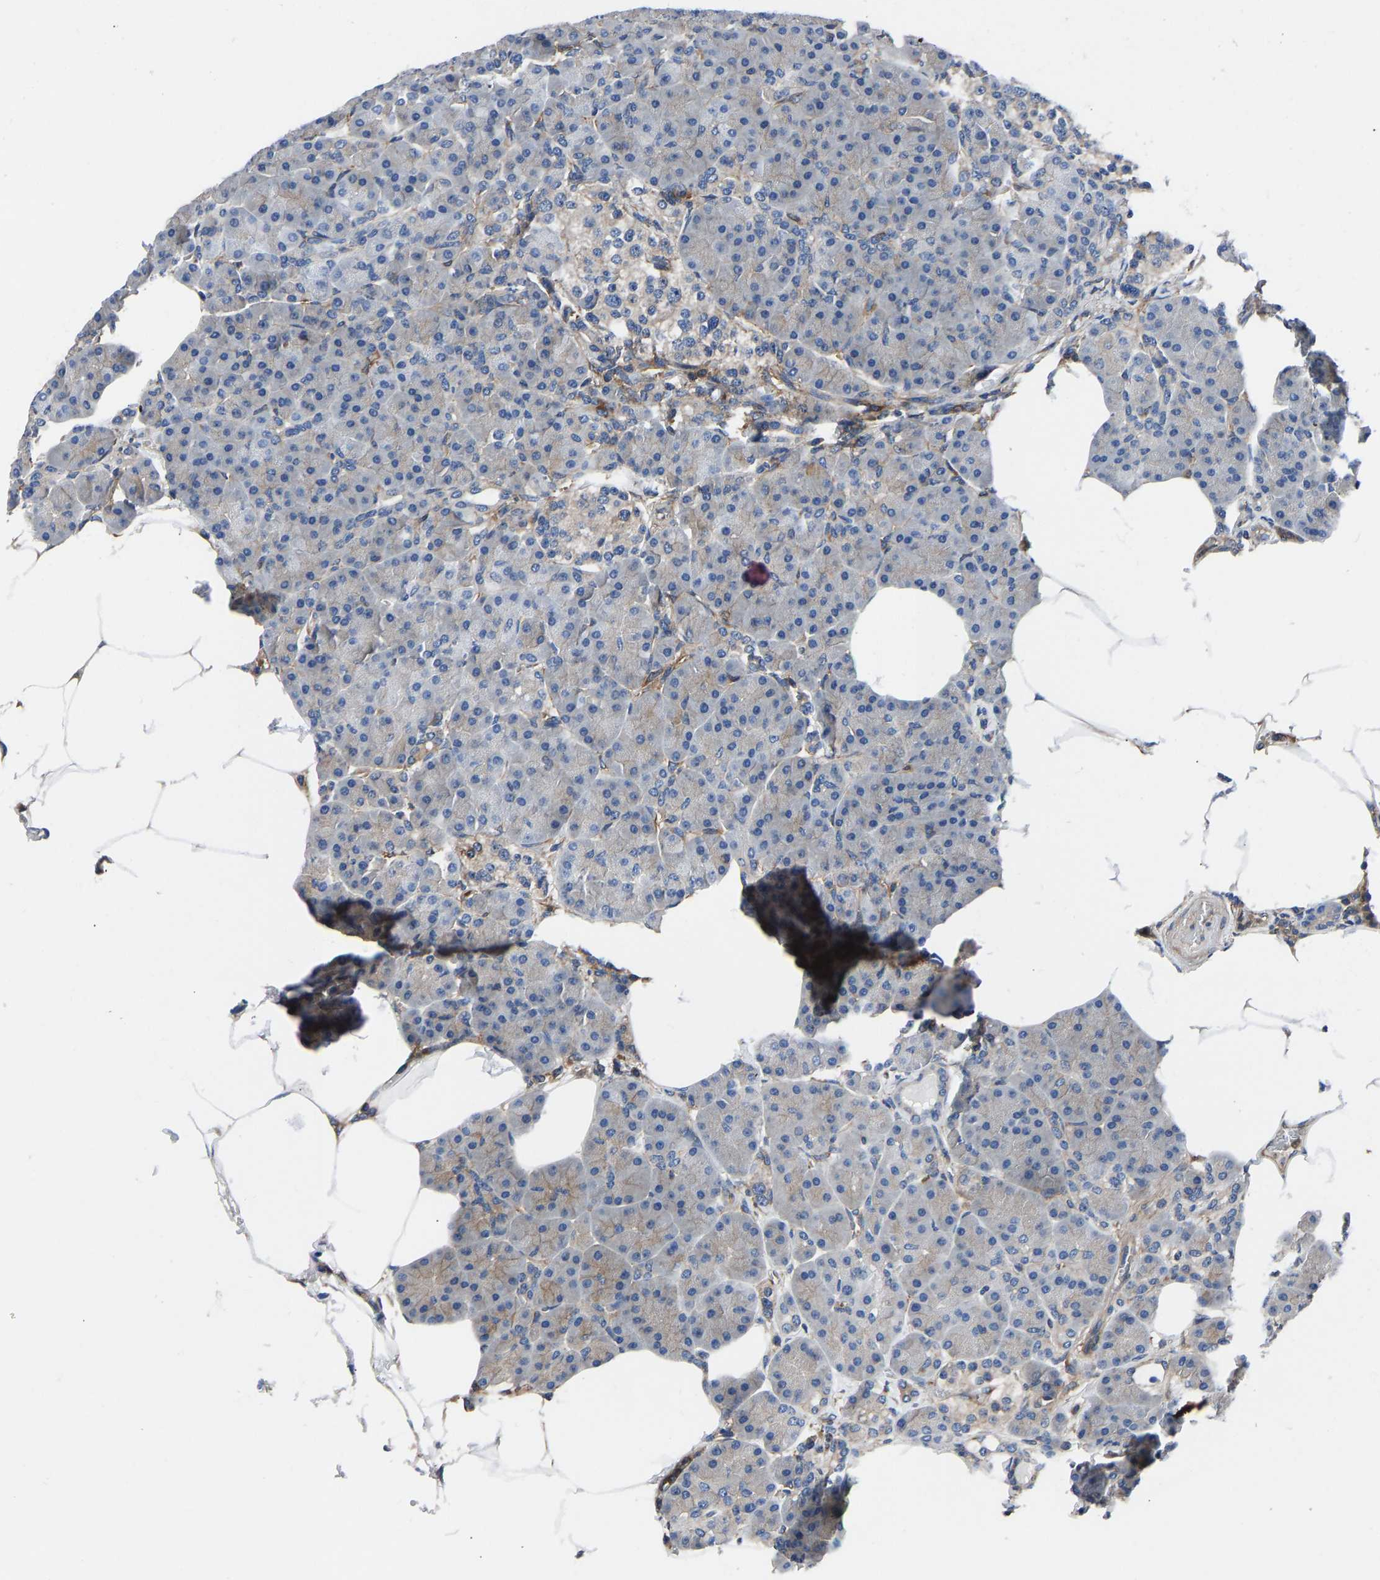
{"staining": {"intensity": "moderate", "quantity": "<25%", "location": "cytoplasmic/membranous"}, "tissue": "pancreas", "cell_type": "Exocrine glandular cells", "image_type": "normal", "snomed": [{"axis": "morphology", "description": "Normal tissue, NOS"}, {"axis": "topography", "description": "Pancreas"}], "caption": "Normal pancreas exhibits moderate cytoplasmic/membranous staining in approximately <25% of exocrine glandular cells The staining was performed using DAB (3,3'-diaminobenzidine) to visualize the protein expression in brown, while the nuclei were stained in blue with hematoxylin (Magnification: 20x)..", "gene": "PRKAR1A", "patient": {"sex": "female", "age": 70}}